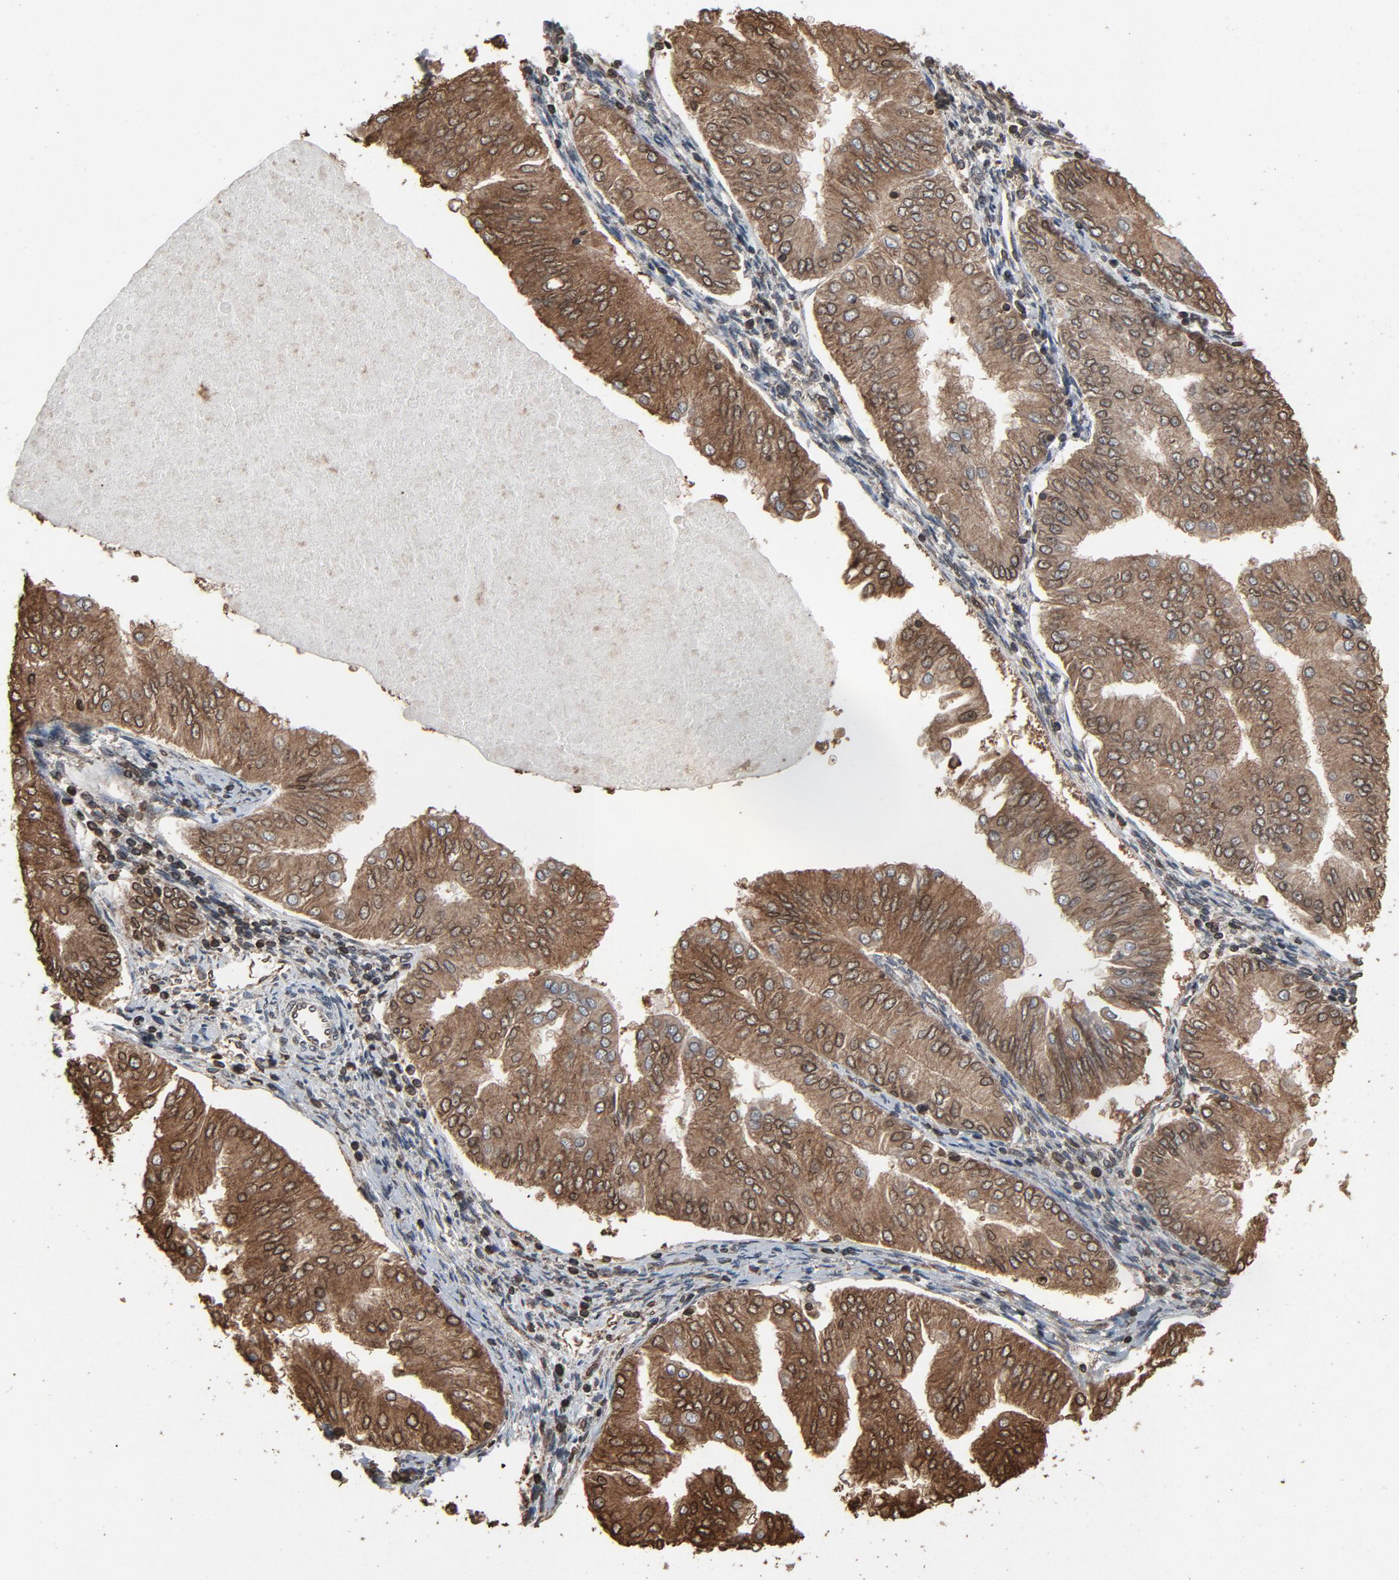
{"staining": {"intensity": "moderate", "quantity": ">75%", "location": "cytoplasmic/membranous,nuclear"}, "tissue": "endometrial cancer", "cell_type": "Tumor cells", "image_type": "cancer", "snomed": [{"axis": "morphology", "description": "Adenocarcinoma, NOS"}, {"axis": "topography", "description": "Endometrium"}], "caption": "Immunohistochemistry (IHC) image of neoplastic tissue: endometrial cancer stained using IHC demonstrates medium levels of moderate protein expression localized specifically in the cytoplasmic/membranous and nuclear of tumor cells, appearing as a cytoplasmic/membranous and nuclear brown color.", "gene": "UBE2D1", "patient": {"sex": "female", "age": 53}}